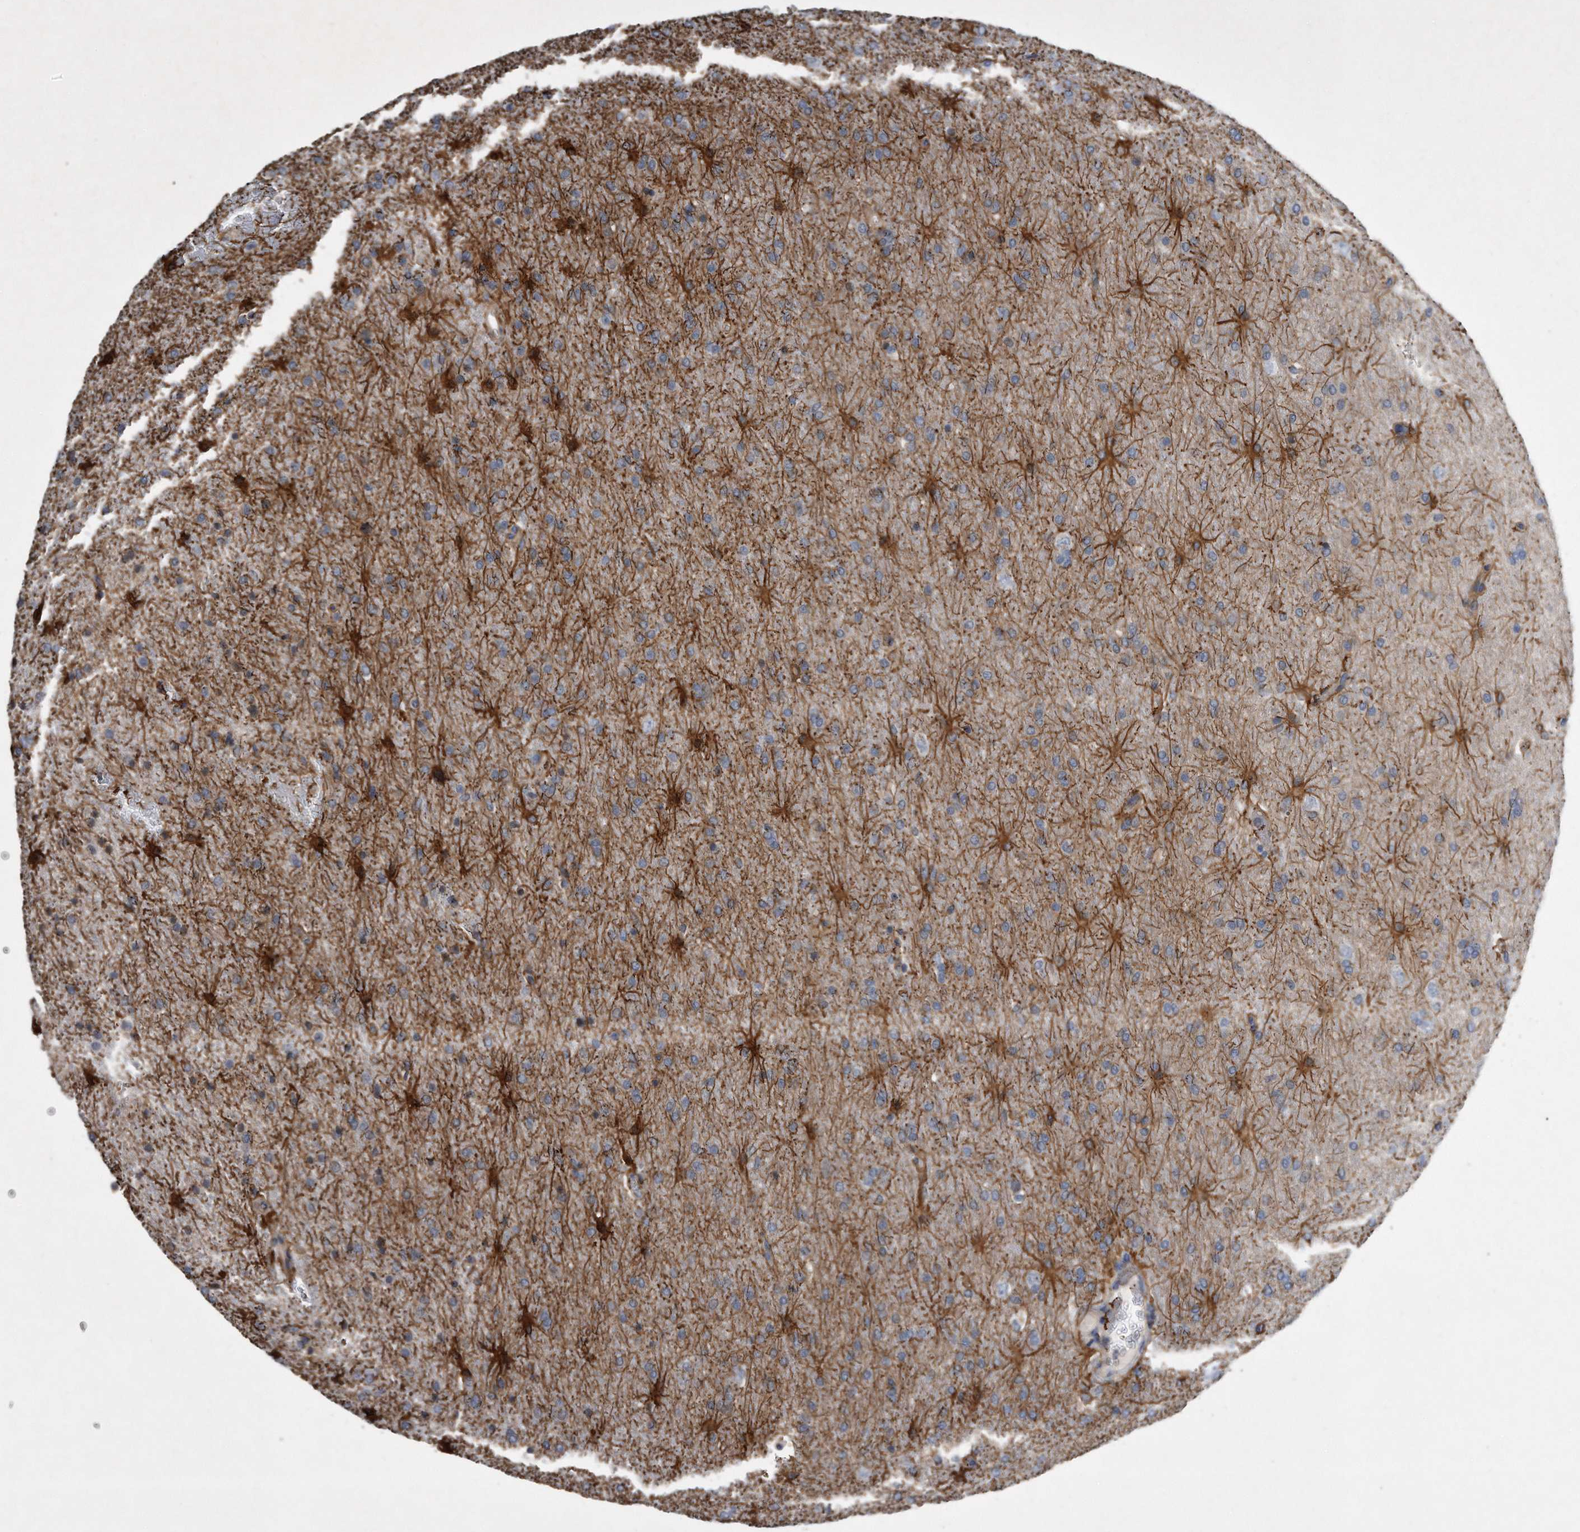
{"staining": {"intensity": "weak", "quantity": "<25%", "location": "cytoplasmic/membranous"}, "tissue": "glioma", "cell_type": "Tumor cells", "image_type": "cancer", "snomed": [{"axis": "morphology", "description": "Glioma, malignant, High grade"}, {"axis": "topography", "description": "Brain"}], "caption": "Tumor cells are negative for brown protein staining in glioma.", "gene": "GPC1", "patient": {"sex": "male", "age": 72}}